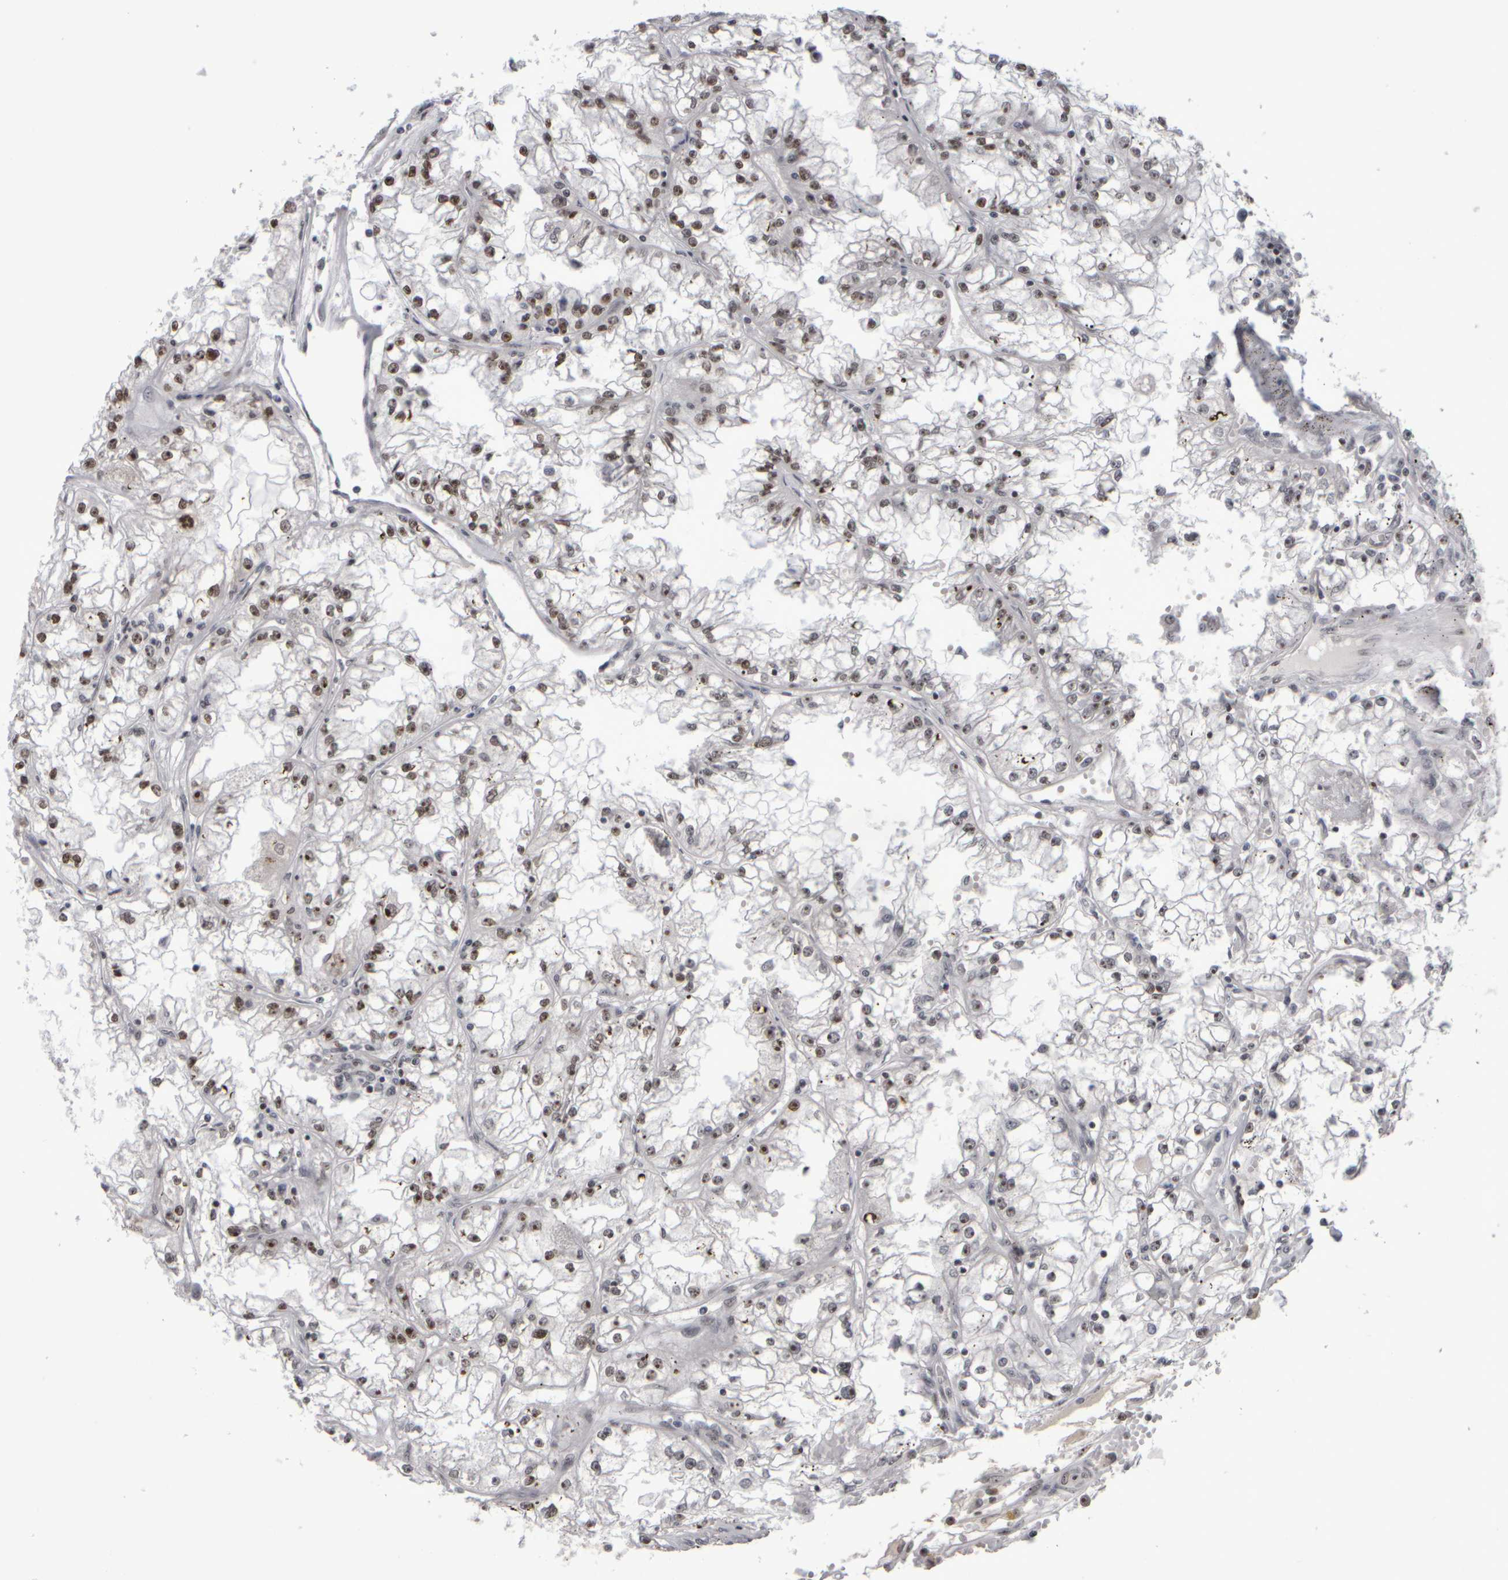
{"staining": {"intensity": "moderate", "quantity": ">75%", "location": "nuclear"}, "tissue": "renal cancer", "cell_type": "Tumor cells", "image_type": "cancer", "snomed": [{"axis": "morphology", "description": "Adenocarcinoma, NOS"}, {"axis": "topography", "description": "Kidney"}], "caption": "DAB (3,3'-diaminobenzidine) immunohistochemical staining of renal cancer (adenocarcinoma) exhibits moderate nuclear protein positivity in approximately >75% of tumor cells. (DAB (3,3'-diaminobenzidine) IHC with brightfield microscopy, high magnification).", "gene": "SURF6", "patient": {"sex": "male", "age": 56}}